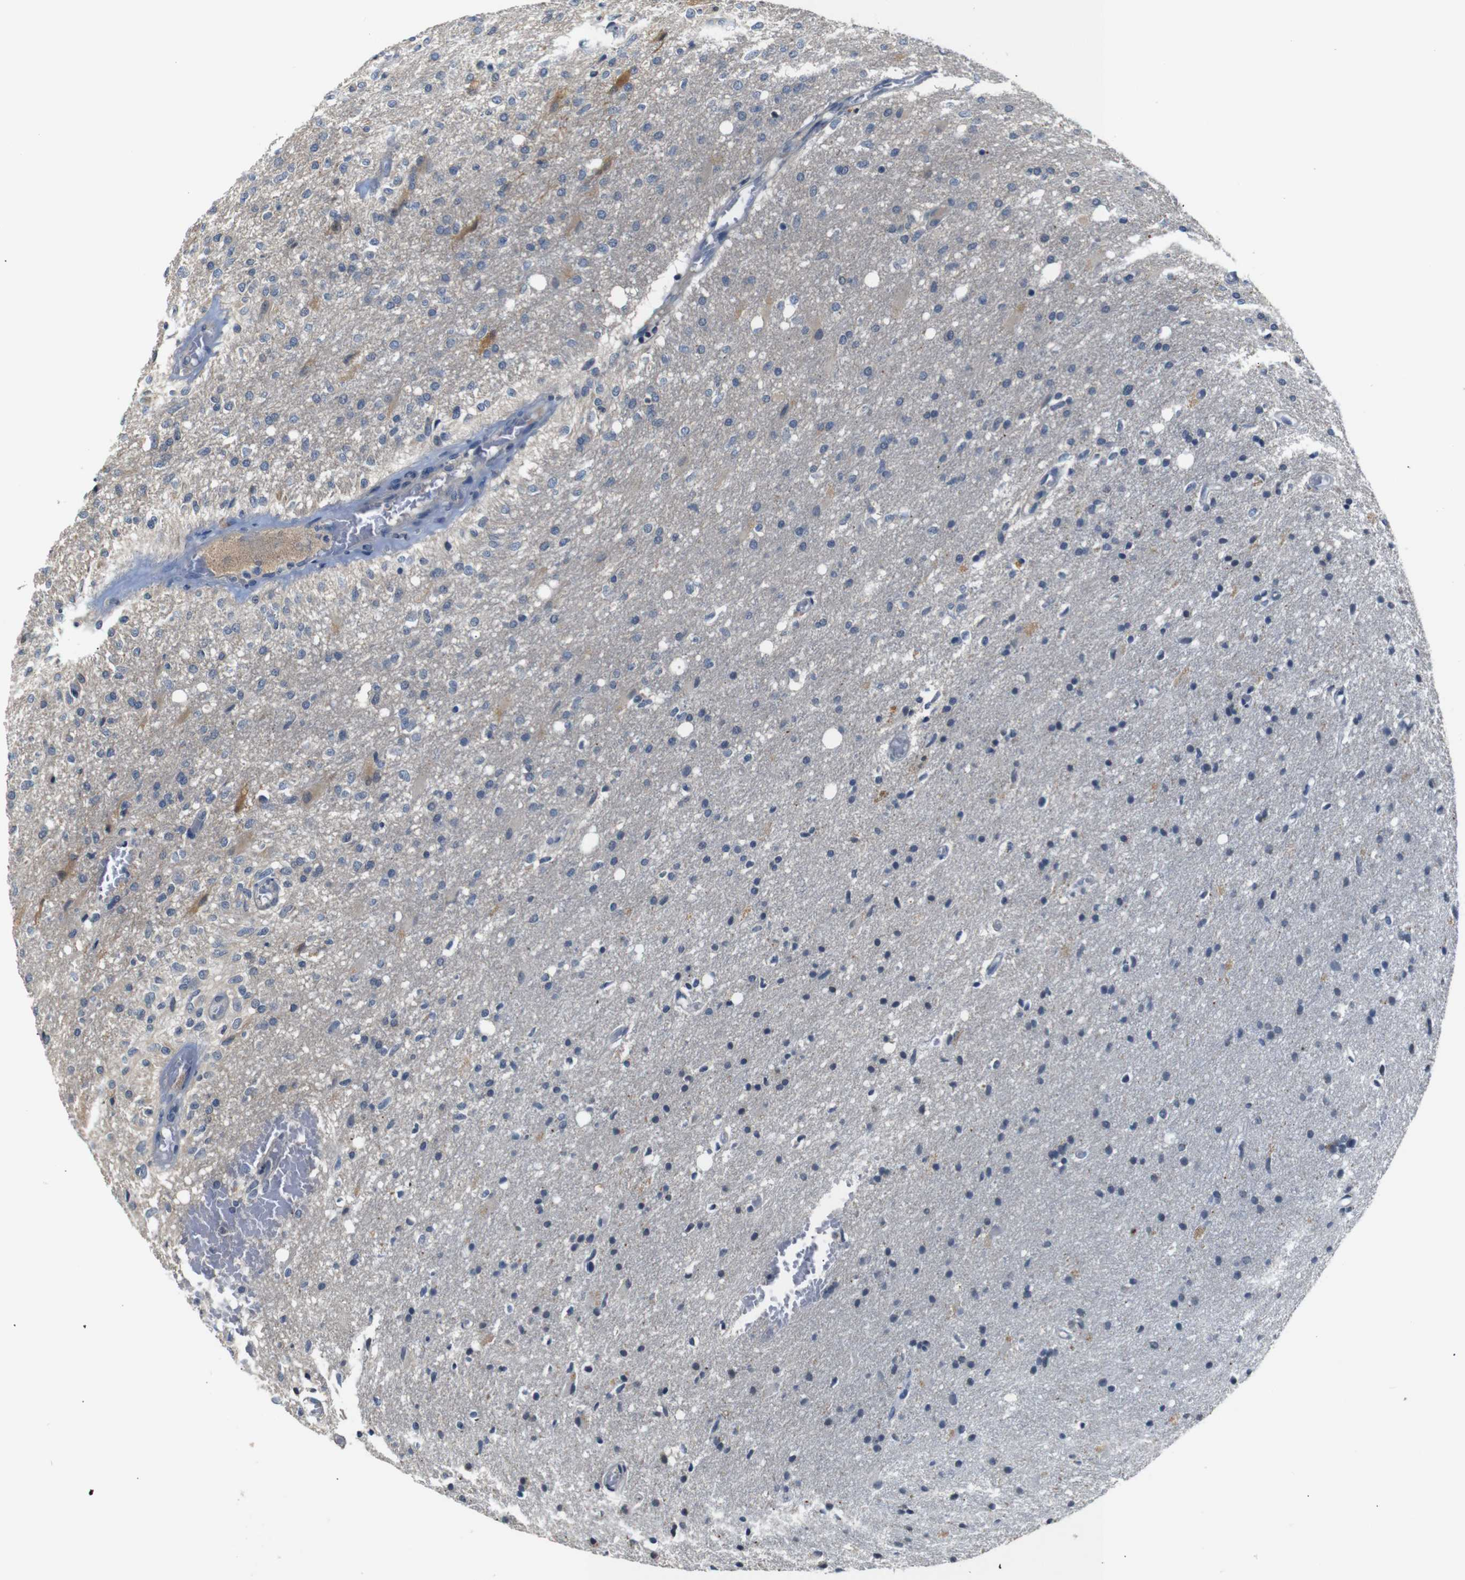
{"staining": {"intensity": "negative", "quantity": "none", "location": "none"}, "tissue": "glioma", "cell_type": "Tumor cells", "image_type": "cancer", "snomed": [{"axis": "morphology", "description": "Normal tissue, NOS"}, {"axis": "morphology", "description": "Glioma, malignant, High grade"}, {"axis": "topography", "description": "Cerebral cortex"}], "caption": "Tumor cells are negative for protein expression in human glioma. (Immunohistochemistry, brightfield microscopy, high magnification).", "gene": "SFN", "patient": {"sex": "male", "age": 77}}